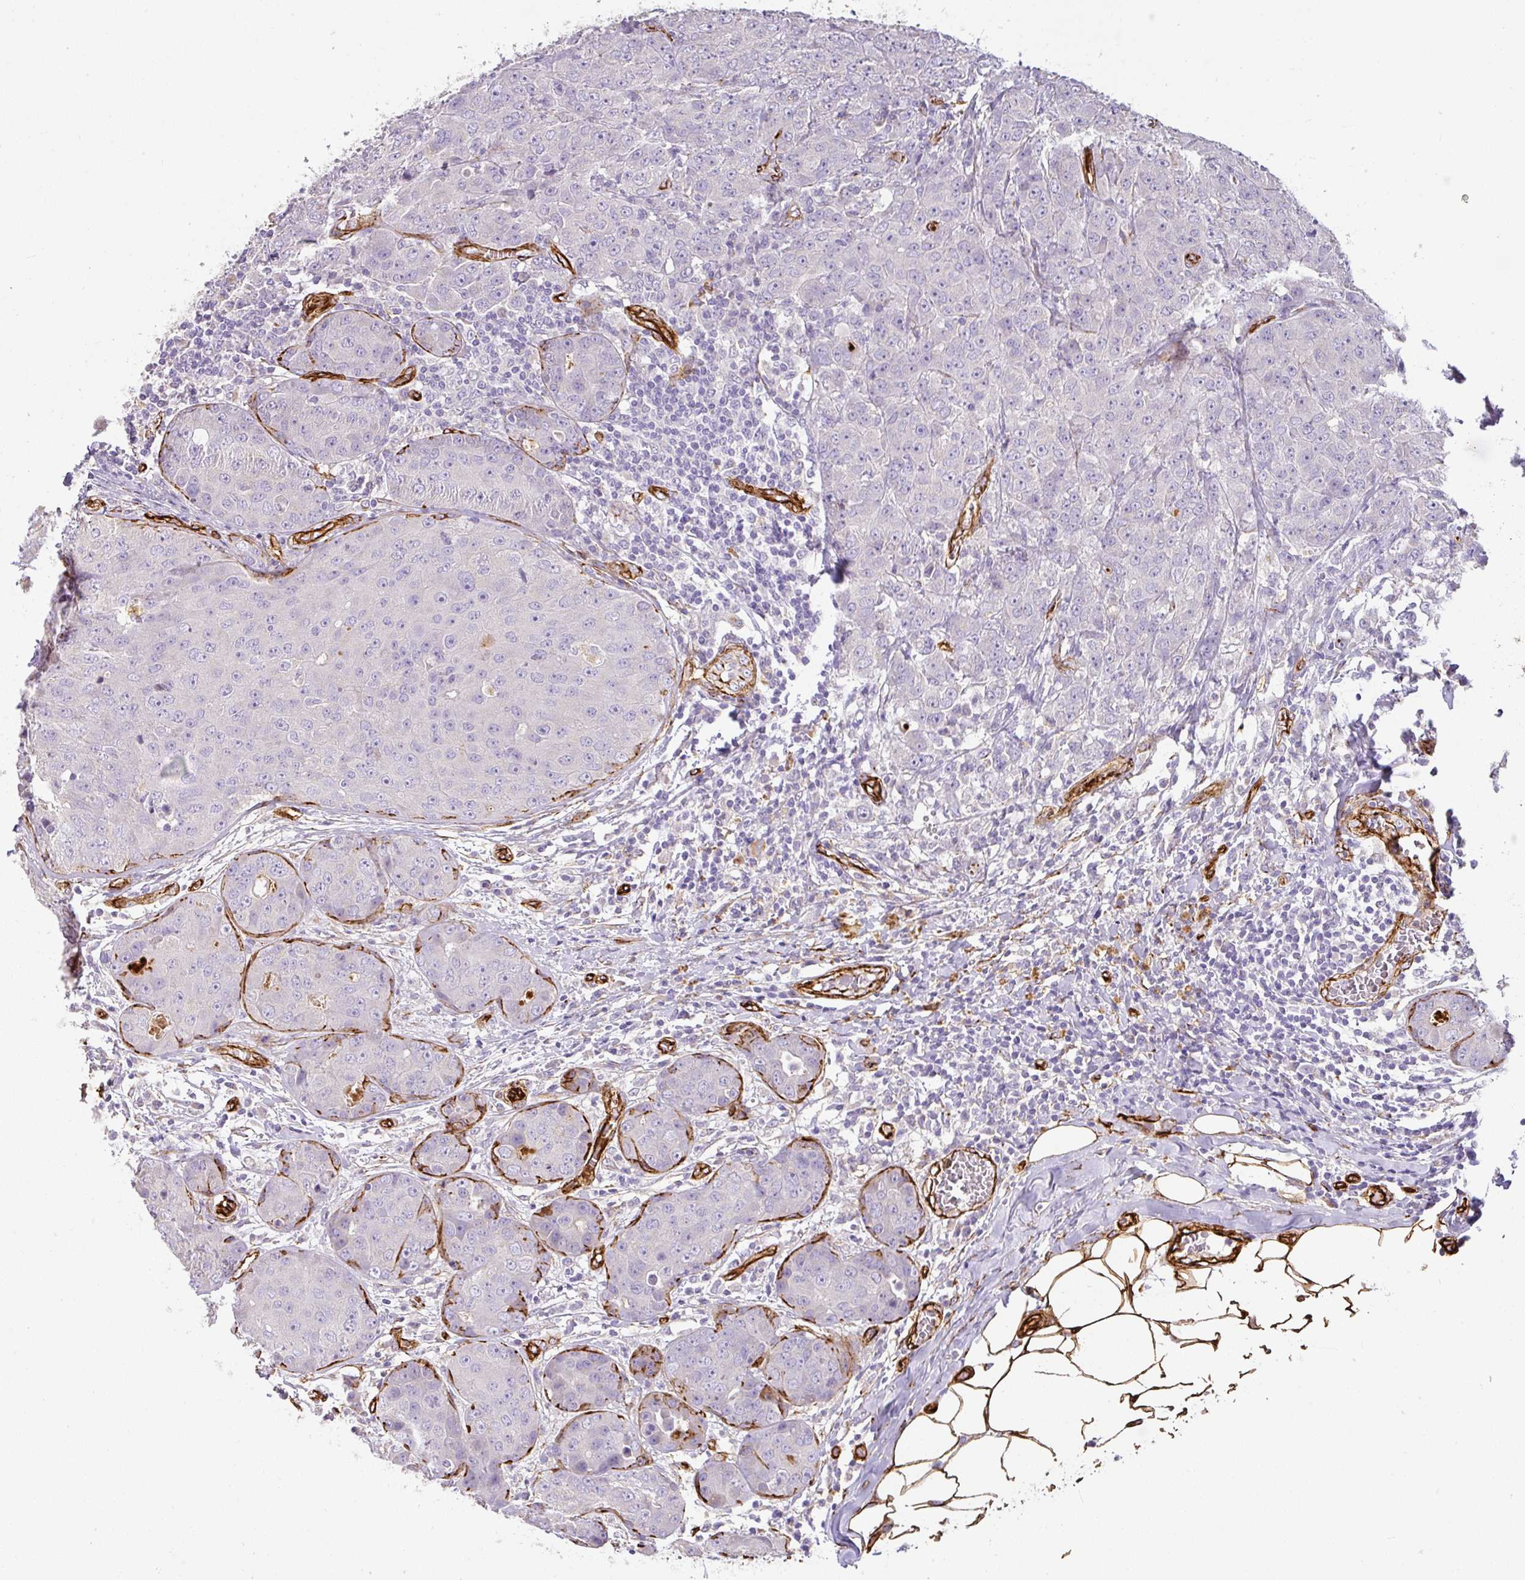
{"staining": {"intensity": "negative", "quantity": "none", "location": "none"}, "tissue": "breast cancer", "cell_type": "Tumor cells", "image_type": "cancer", "snomed": [{"axis": "morphology", "description": "Duct carcinoma"}, {"axis": "topography", "description": "Breast"}], "caption": "Breast cancer was stained to show a protein in brown. There is no significant staining in tumor cells.", "gene": "SLC25A17", "patient": {"sex": "female", "age": 43}}